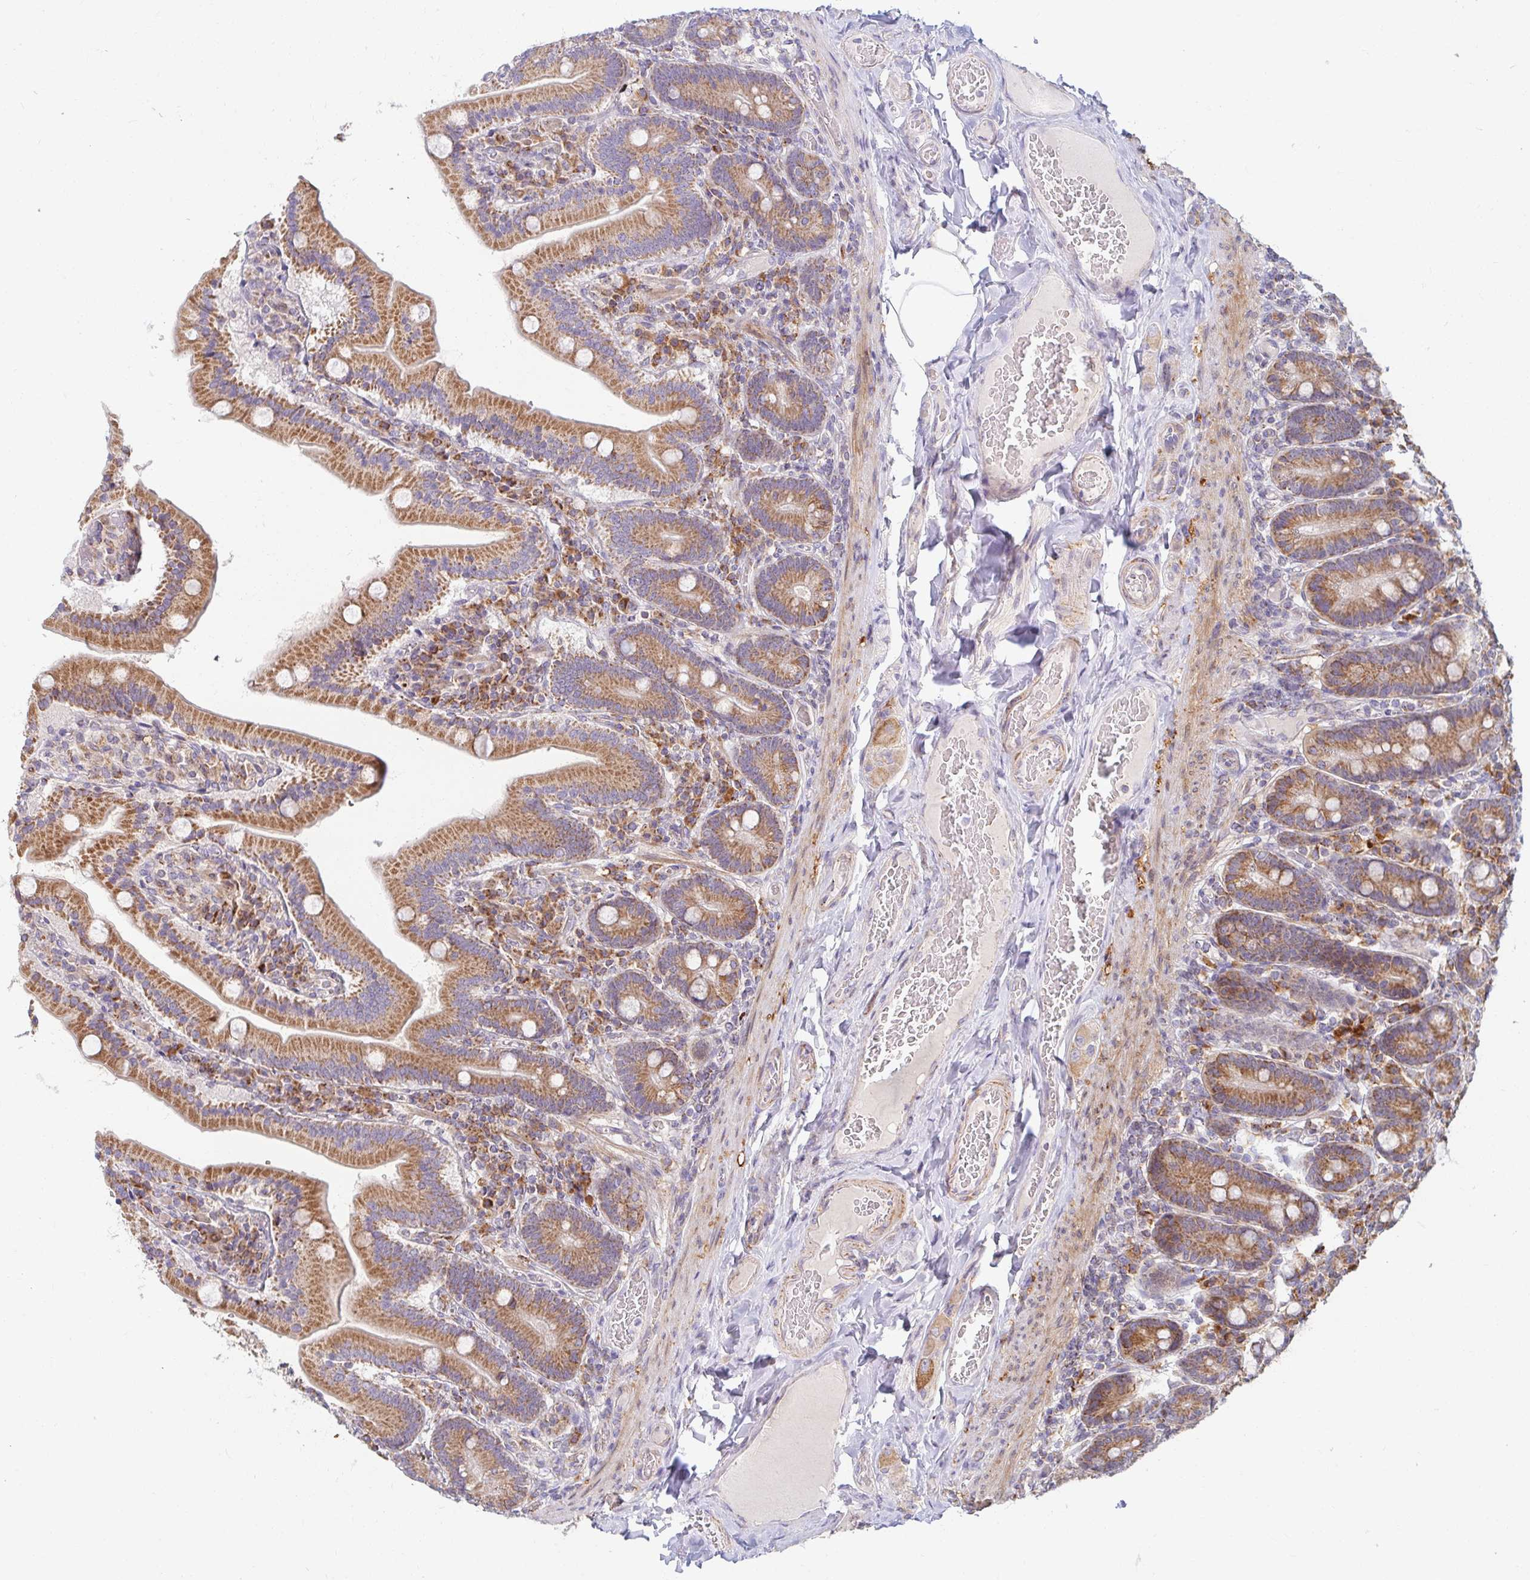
{"staining": {"intensity": "moderate", "quantity": ">75%", "location": "cytoplasmic/membranous"}, "tissue": "duodenum", "cell_type": "Glandular cells", "image_type": "normal", "snomed": [{"axis": "morphology", "description": "Normal tissue, NOS"}, {"axis": "topography", "description": "Duodenum"}], "caption": "Duodenum stained for a protein (brown) displays moderate cytoplasmic/membranous positive expression in about >75% of glandular cells.", "gene": "SKP2", "patient": {"sex": "female", "age": 62}}